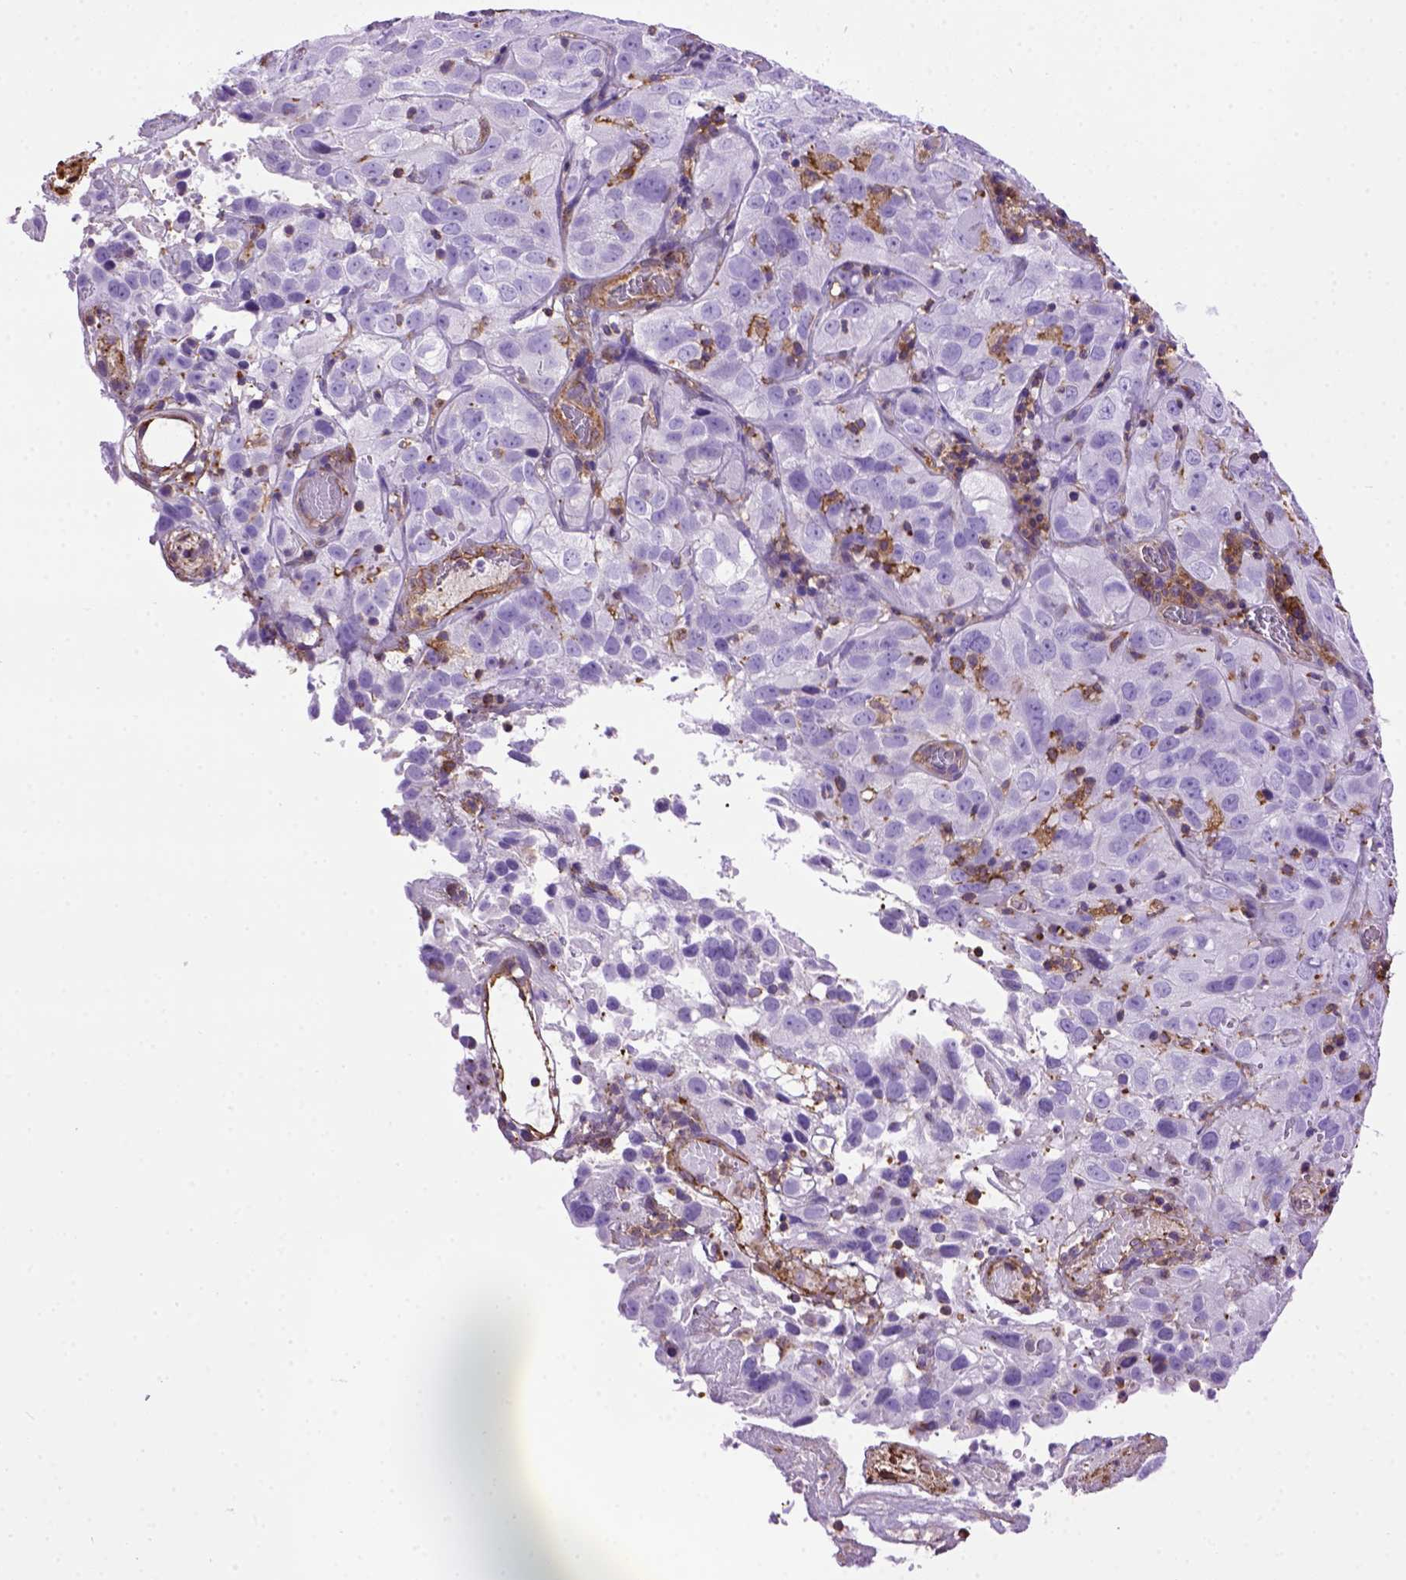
{"staining": {"intensity": "negative", "quantity": "none", "location": "none"}, "tissue": "cervical cancer", "cell_type": "Tumor cells", "image_type": "cancer", "snomed": [{"axis": "morphology", "description": "Squamous cell carcinoma, NOS"}, {"axis": "topography", "description": "Cervix"}], "caption": "Tumor cells are negative for protein expression in human cervical squamous cell carcinoma. (Brightfield microscopy of DAB (3,3'-diaminobenzidine) IHC at high magnification).", "gene": "MVP", "patient": {"sex": "female", "age": 32}}